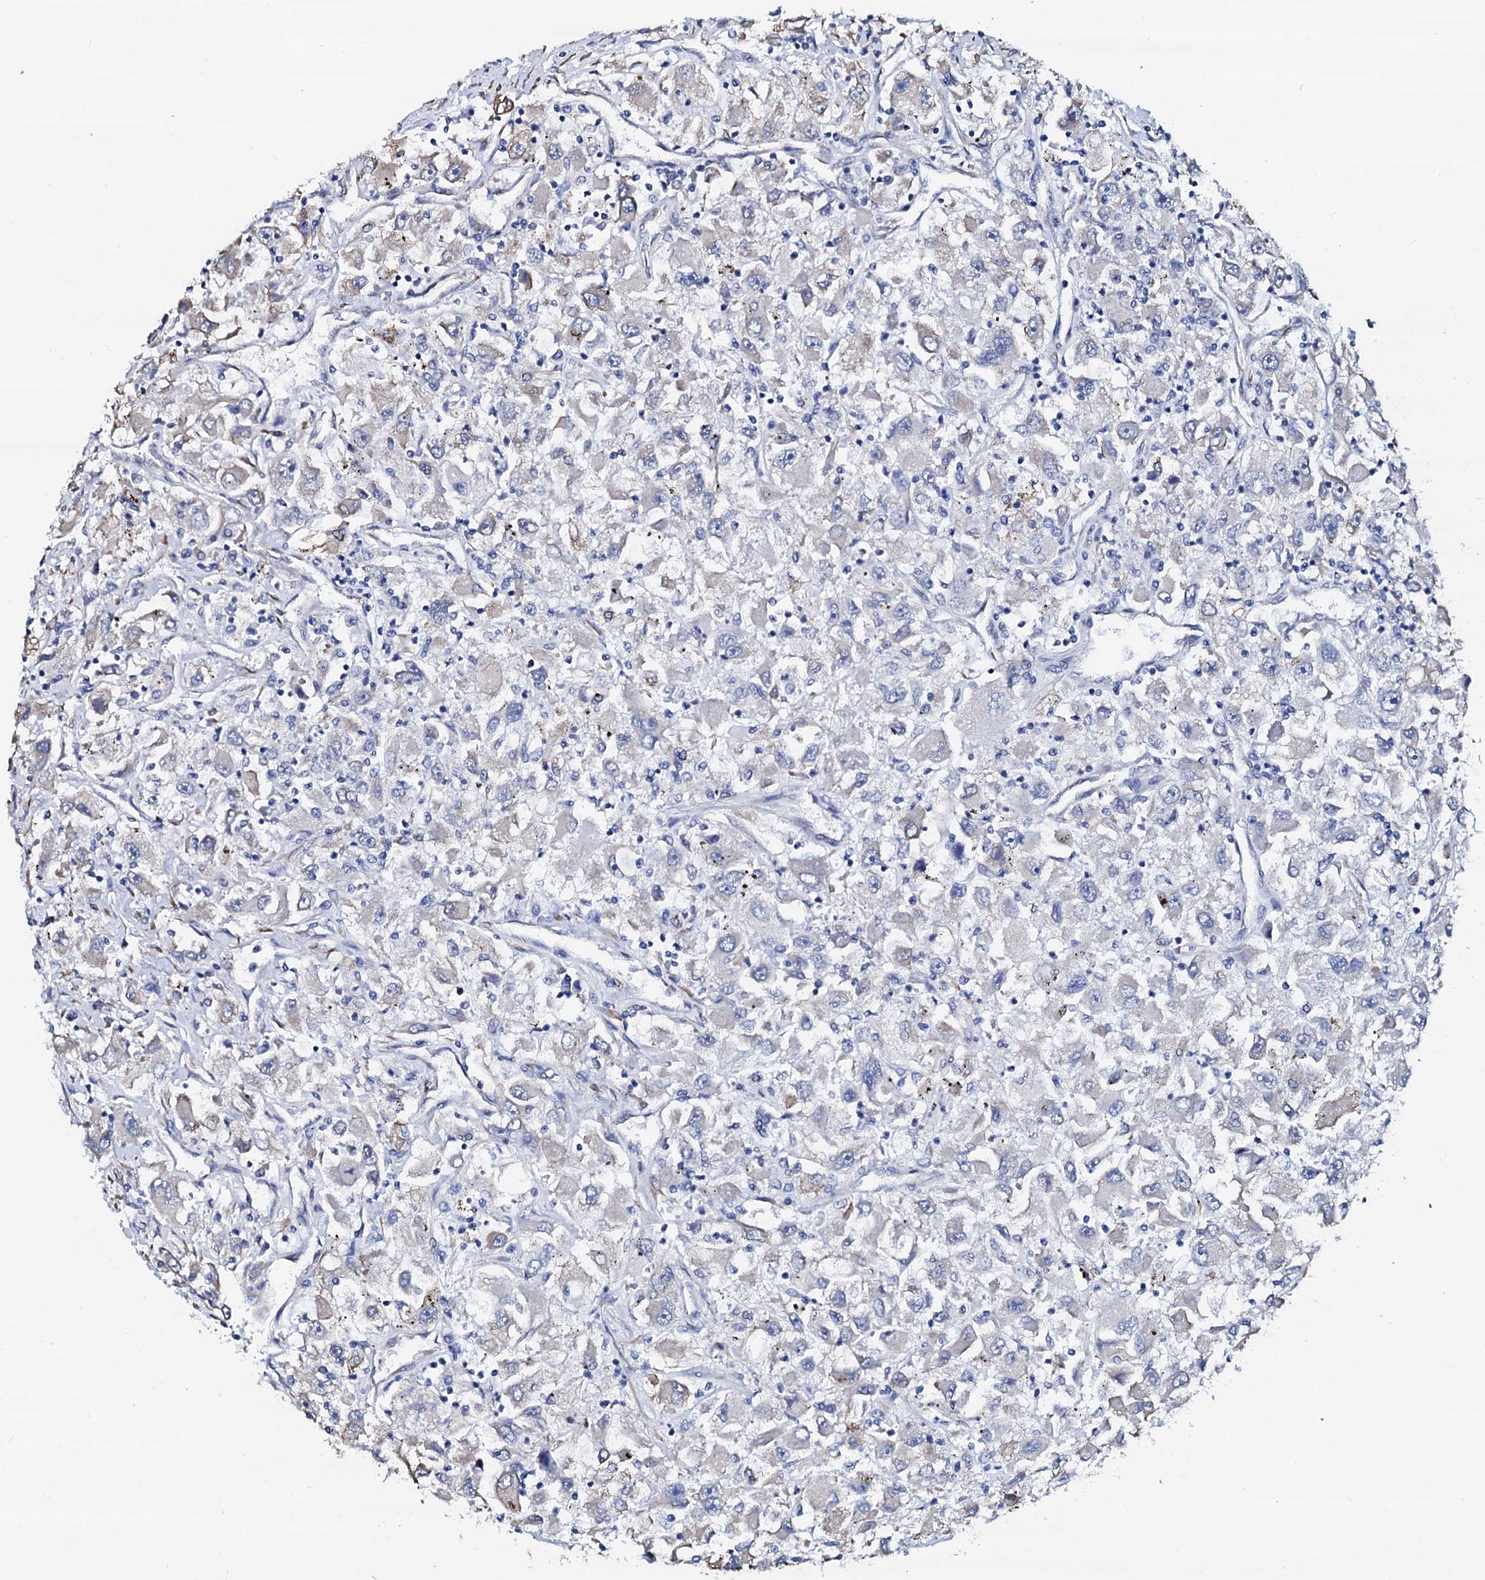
{"staining": {"intensity": "negative", "quantity": "none", "location": "none"}, "tissue": "renal cancer", "cell_type": "Tumor cells", "image_type": "cancer", "snomed": [{"axis": "morphology", "description": "Adenocarcinoma, NOS"}, {"axis": "topography", "description": "Kidney"}], "caption": "Renal adenocarcinoma was stained to show a protein in brown. There is no significant staining in tumor cells. The staining was performed using DAB to visualize the protein expression in brown, while the nuclei were stained in blue with hematoxylin (Magnification: 20x).", "gene": "AKAP3", "patient": {"sex": "female", "age": 52}}